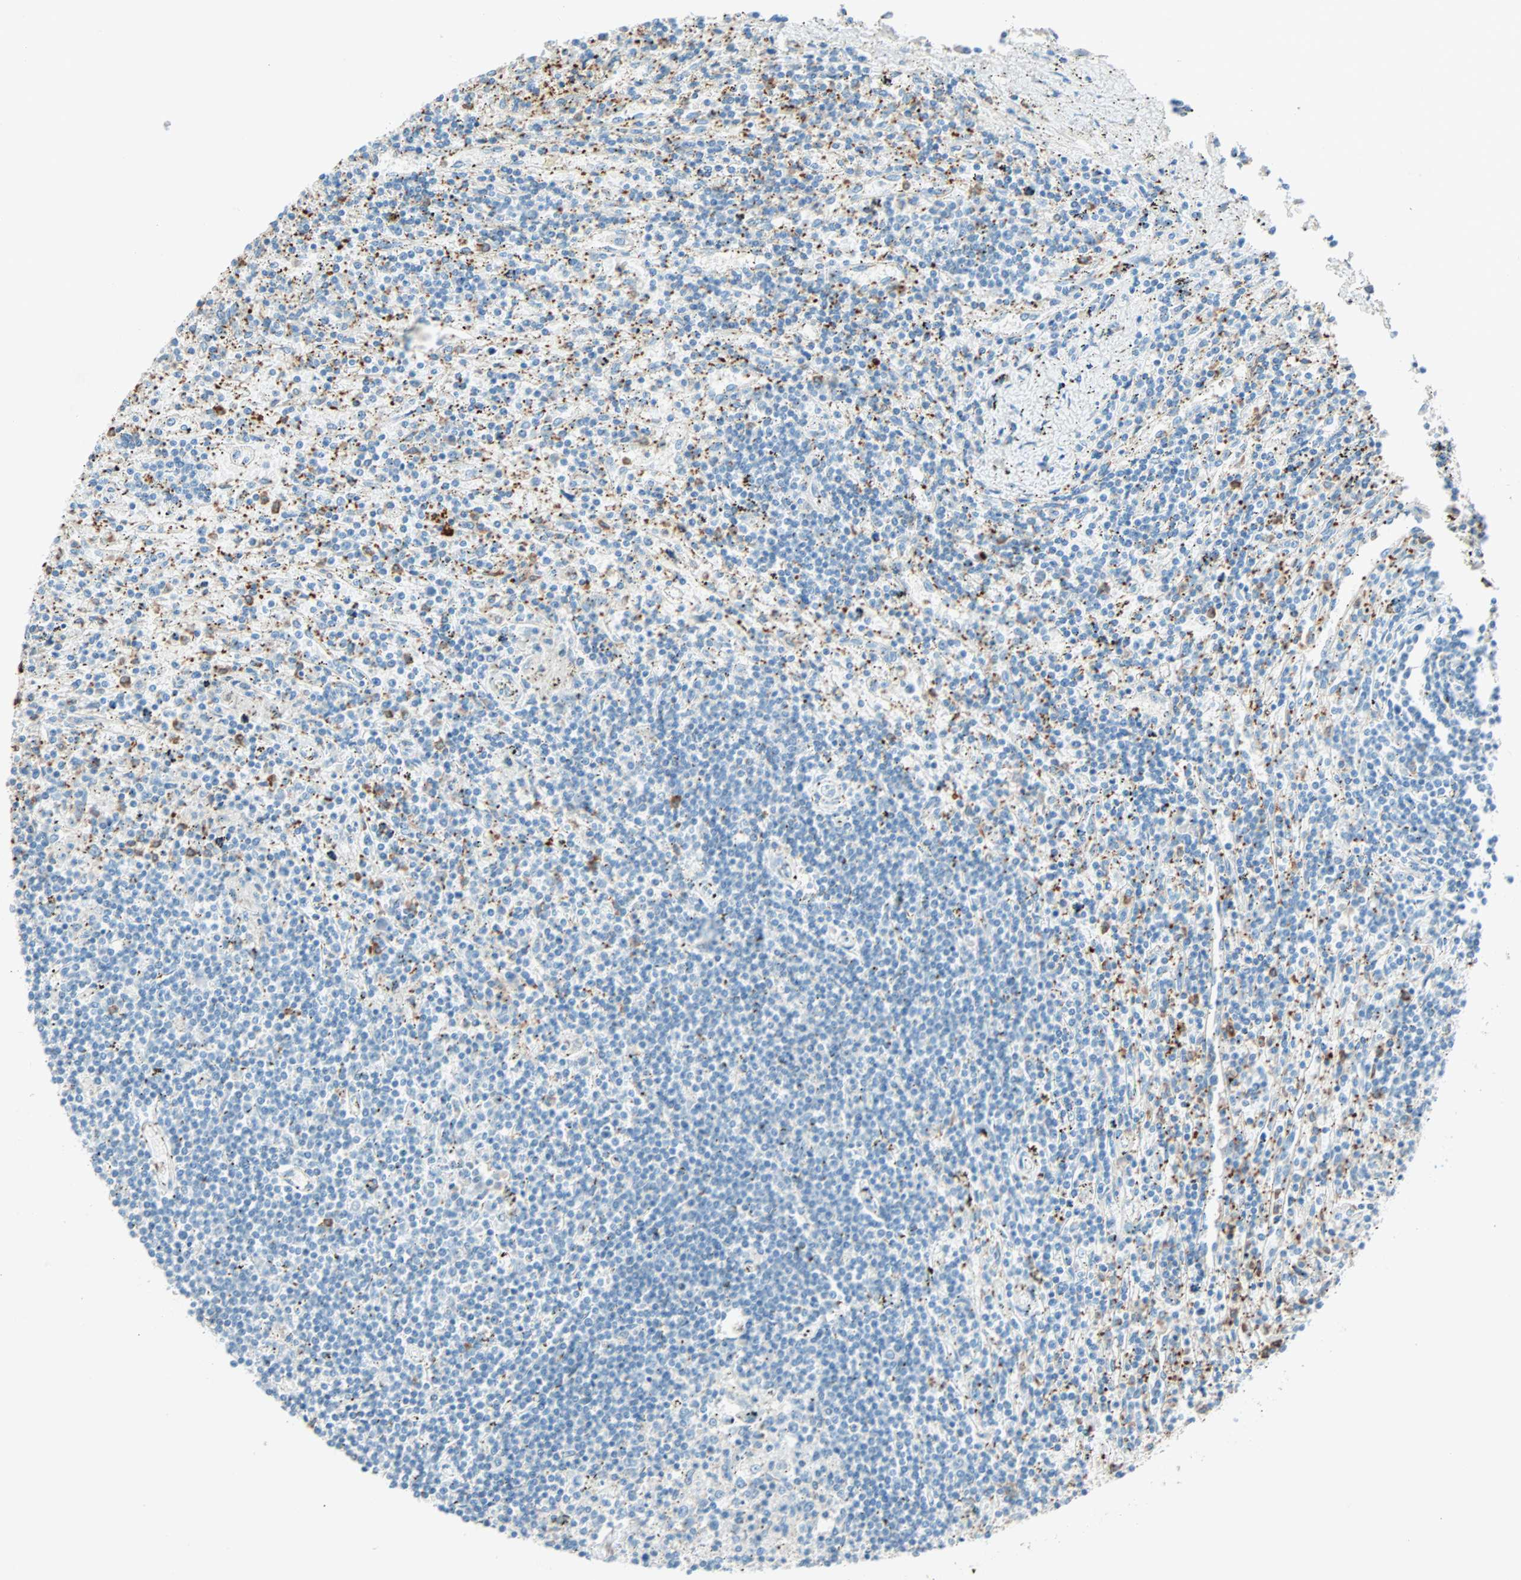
{"staining": {"intensity": "moderate", "quantity": "<25%", "location": "cytoplasmic/membranous"}, "tissue": "lymphoma", "cell_type": "Tumor cells", "image_type": "cancer", "snomed": [{"axis": "morphology", "description": "Malignant lymphoma, non-Hodgkin's type, Low grade"}, {"axis": "topography", "description": "Spleen"}], "caption": "Protein staining exhibits moderate cytoplasmic/membranous expression in approximately <25% of tumor cells in malignant lymphoma, non-Hodgkin's type (low-grade).", "gene": "LY6G6F", "patient": {"sex": "male", "age": 76}}